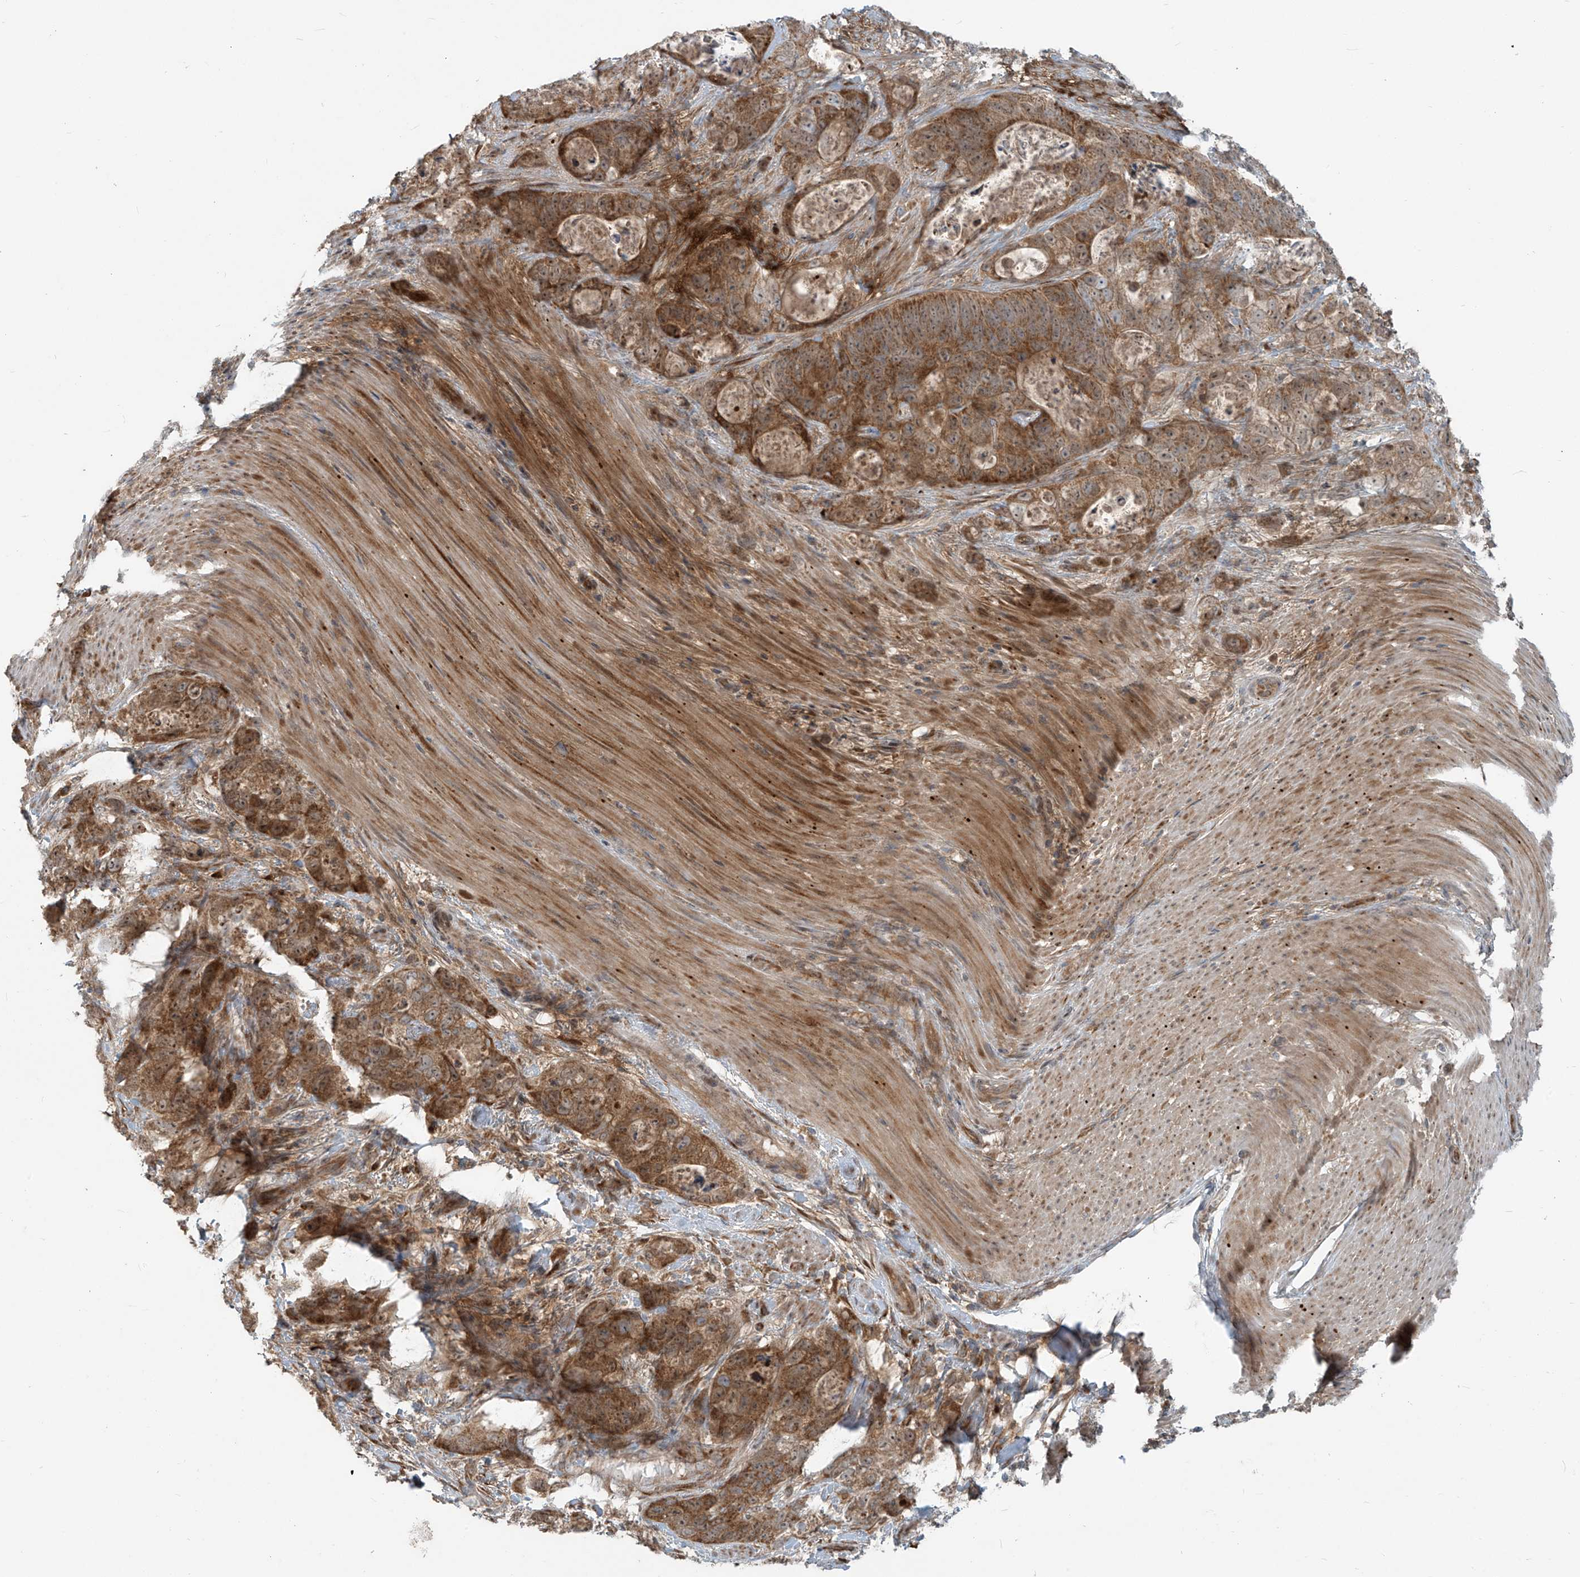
{"staining": {"intensity": "moderate", "quantity": ">75%", "location": "cytoplasmic/membranous"}, "tissue": "stomach cancer", "cell_type": "Tumor cells", "image_type": "cancer", "snomed": [{"axis": "morphology", "description": "Normal tissue, NOS"}, {"axis": "morphology", "description": "Adenocarcinoma, NOS"}, {"axis": "topography", "description": "Stomach"}], "caption": "A brown stain highlights moderate cytoplasmic/membranous staining of a protein in human adenocarcinoma (stomach) tumor cells.", "gene": "KATNIP", "patient": {"sex": "female", "age": 89}}